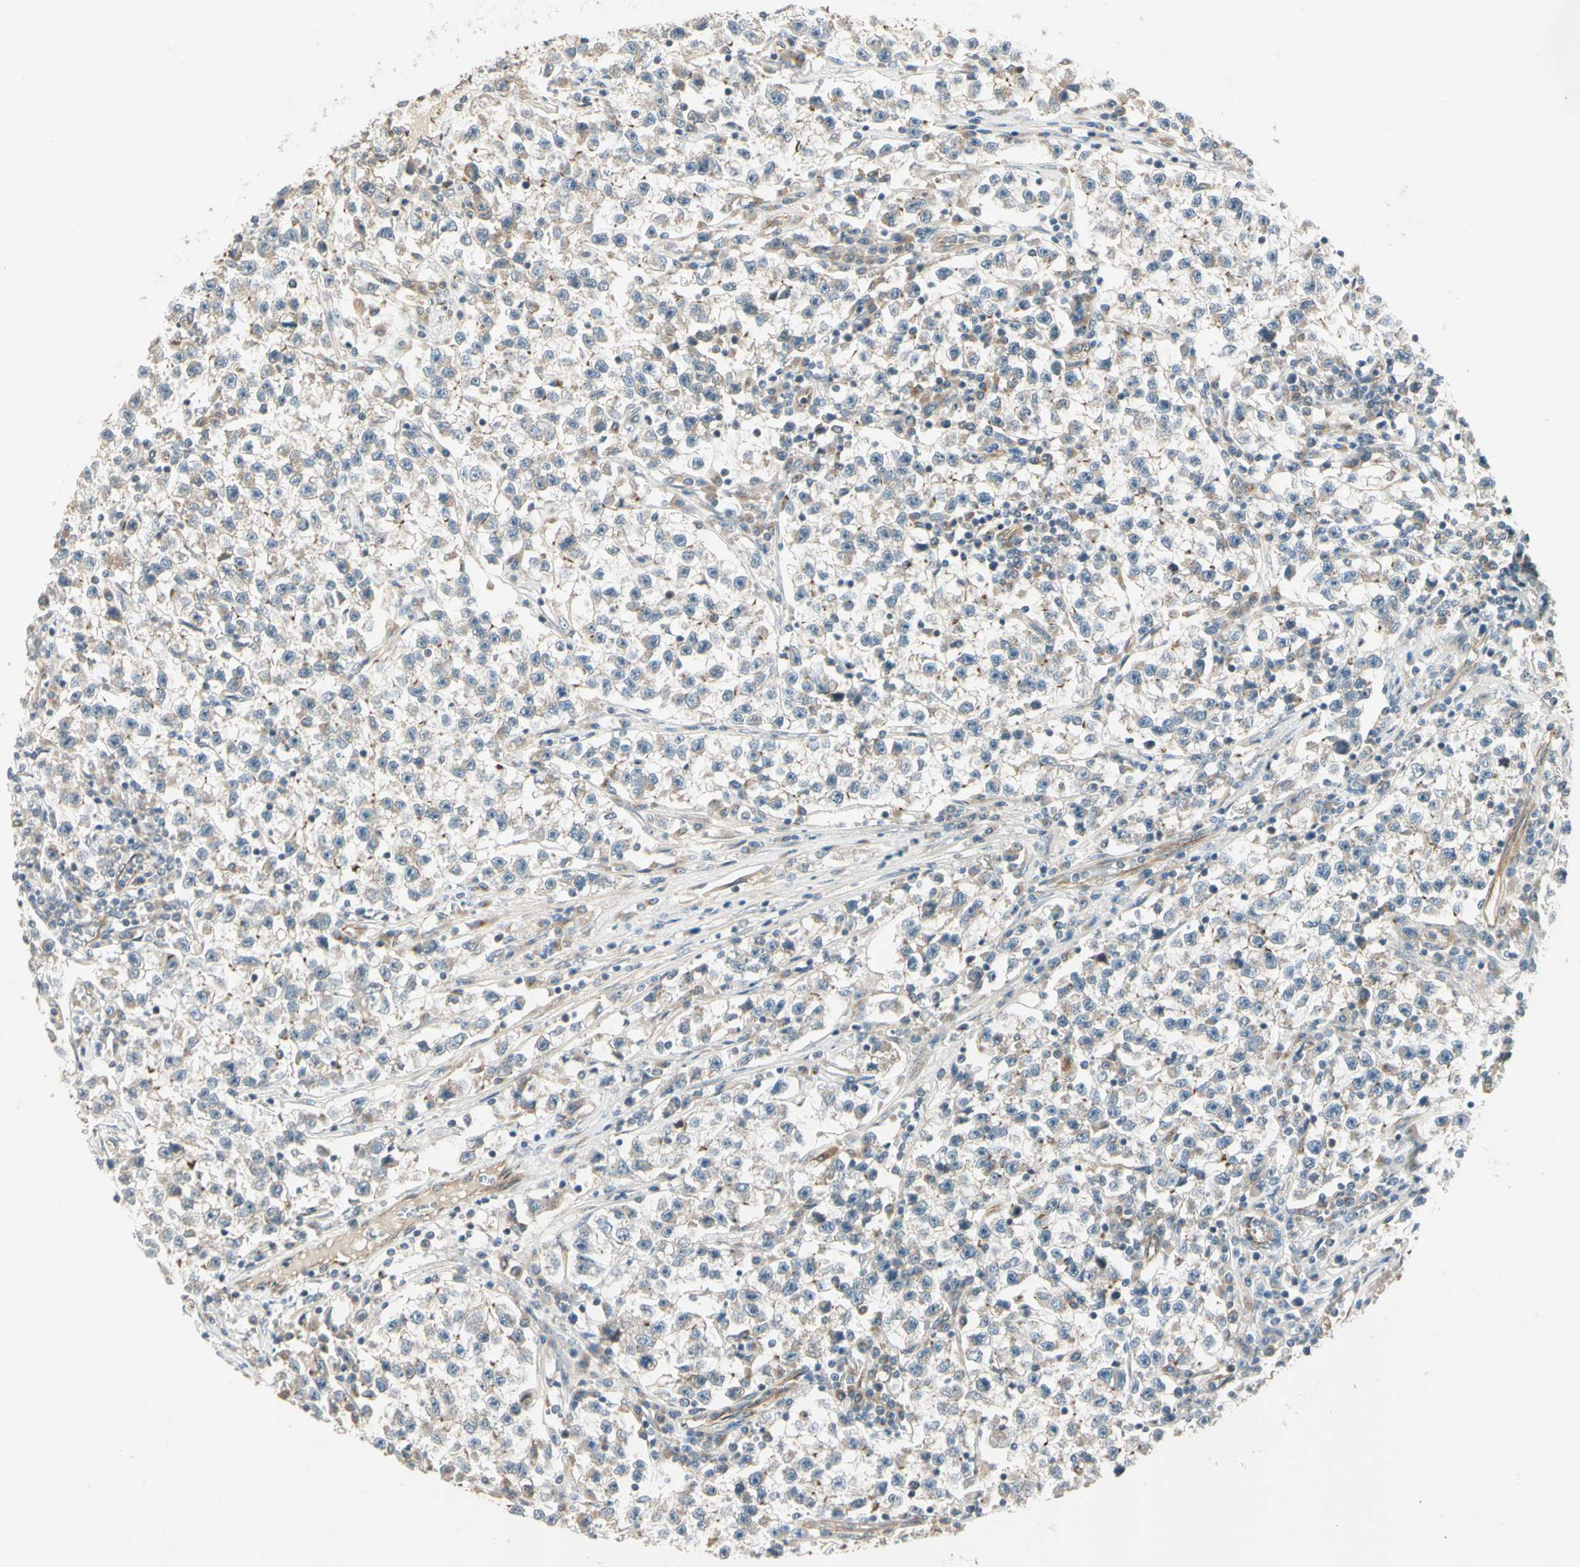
{"staining": {"intensity": "weak", "quantity": "25%-75%", "location": "cytoplasmic/membranous"}, "tissue": "testis cancer", "cell_type": "Tumor cells", "image_type": "cancer", "snomed": [{"axis": "morphology", "description": "Seminoma, NOS"}, {"axis": "topography", "description": "Testis"}], "caption": "Seminoma (testis) stained for a protein (brown) shows weak cytoplasmic/membranous positive positivity in about 25%-75% of tumor cells.", "gene": "ROCK2", "patient": {"sex": "male", "age": 22}}